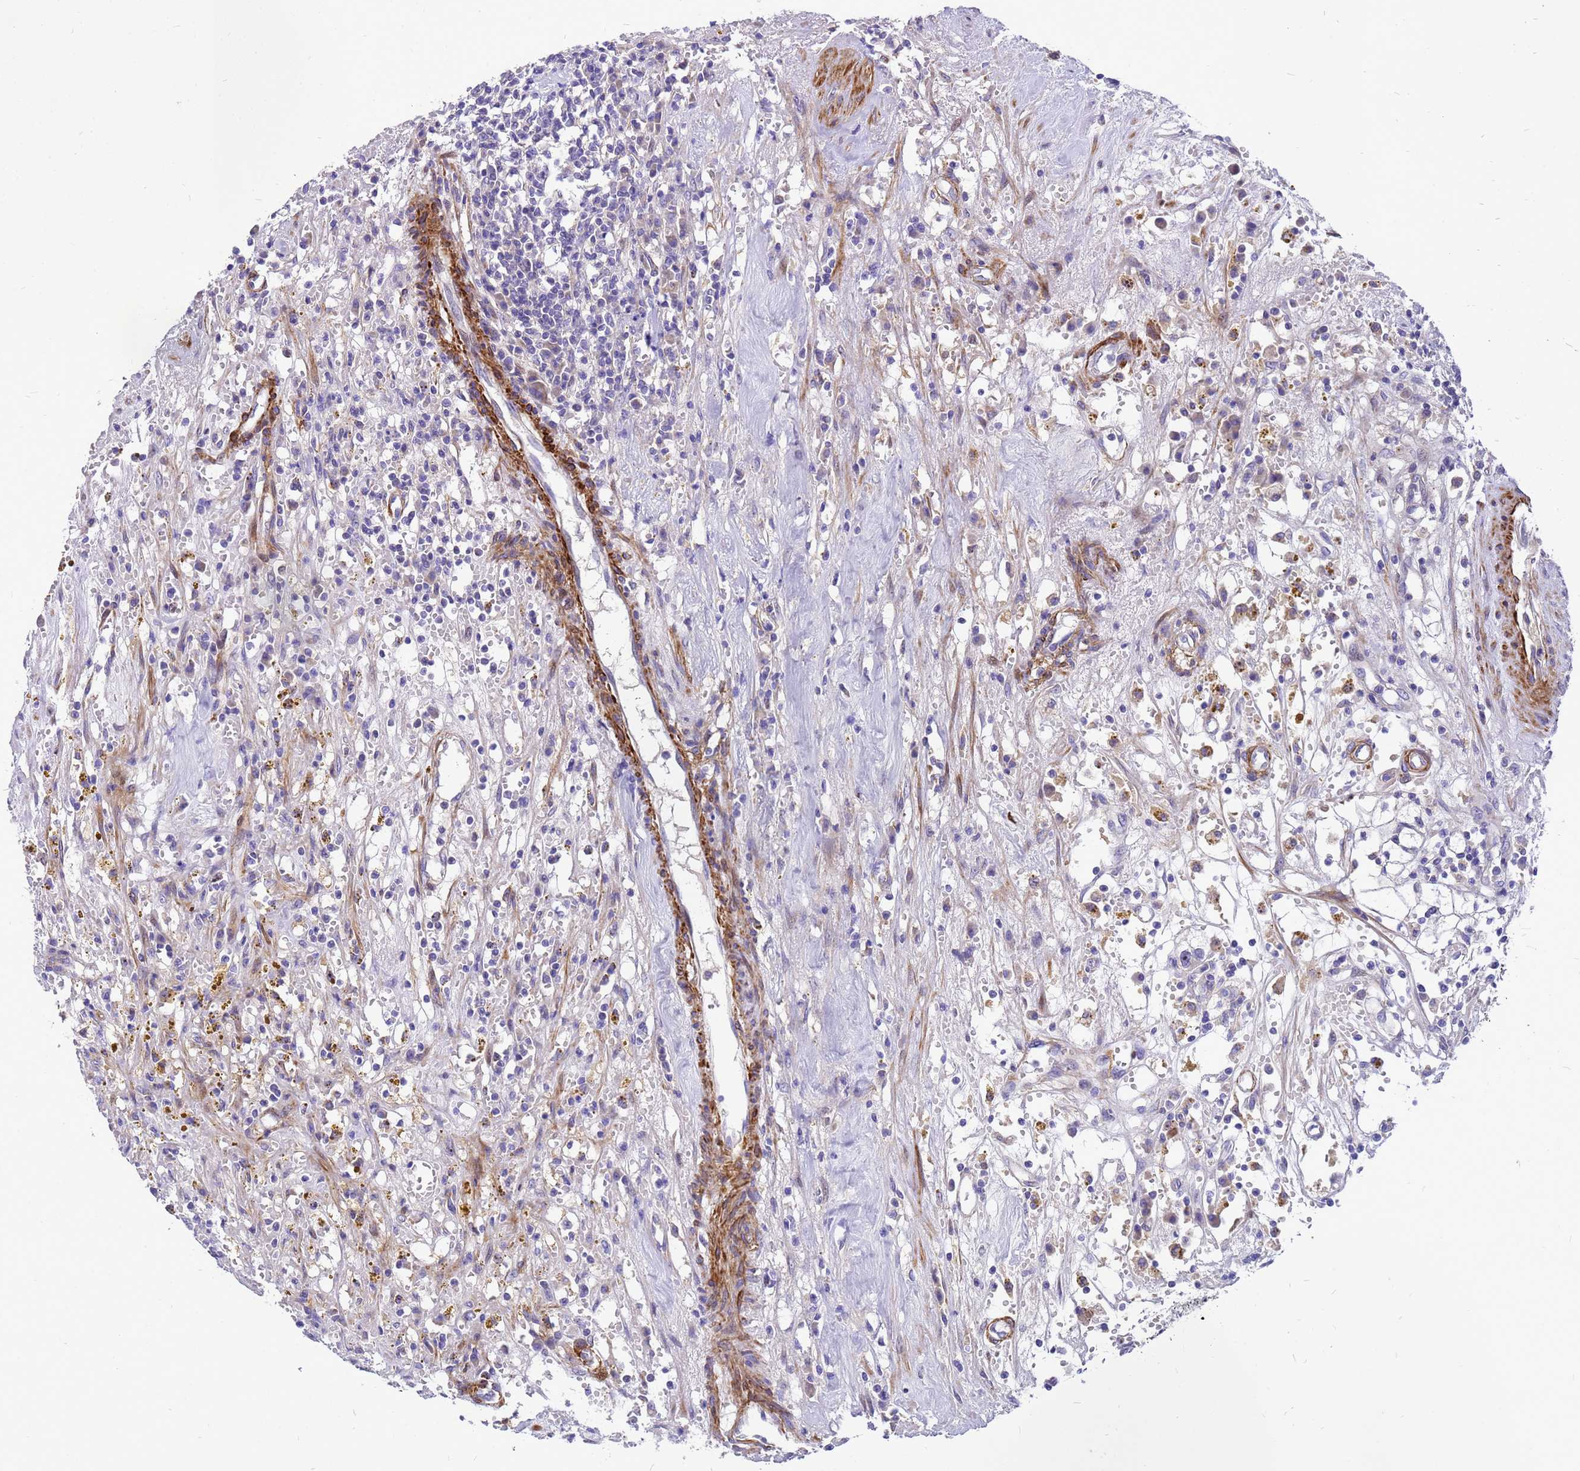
{"staining": {"intensity": "negative", "quantity": "none", "location": "none"}, "tissue": "renal cancer", "cell_type": "Tumor cells", "image_type": "cancer", "snomed": [{"axis": "morphology", "description": "Adenocarcinoma, NOS"}, {"axis": "topography", "description": "Kidney"}], "caption": "This is an immunohistochemistry histopathology image of human renal cancer (adenocarcinoma). There is no staining in tumor cells.", "gene": "POP7", "patient": {"sex": "male", "age": 56}}